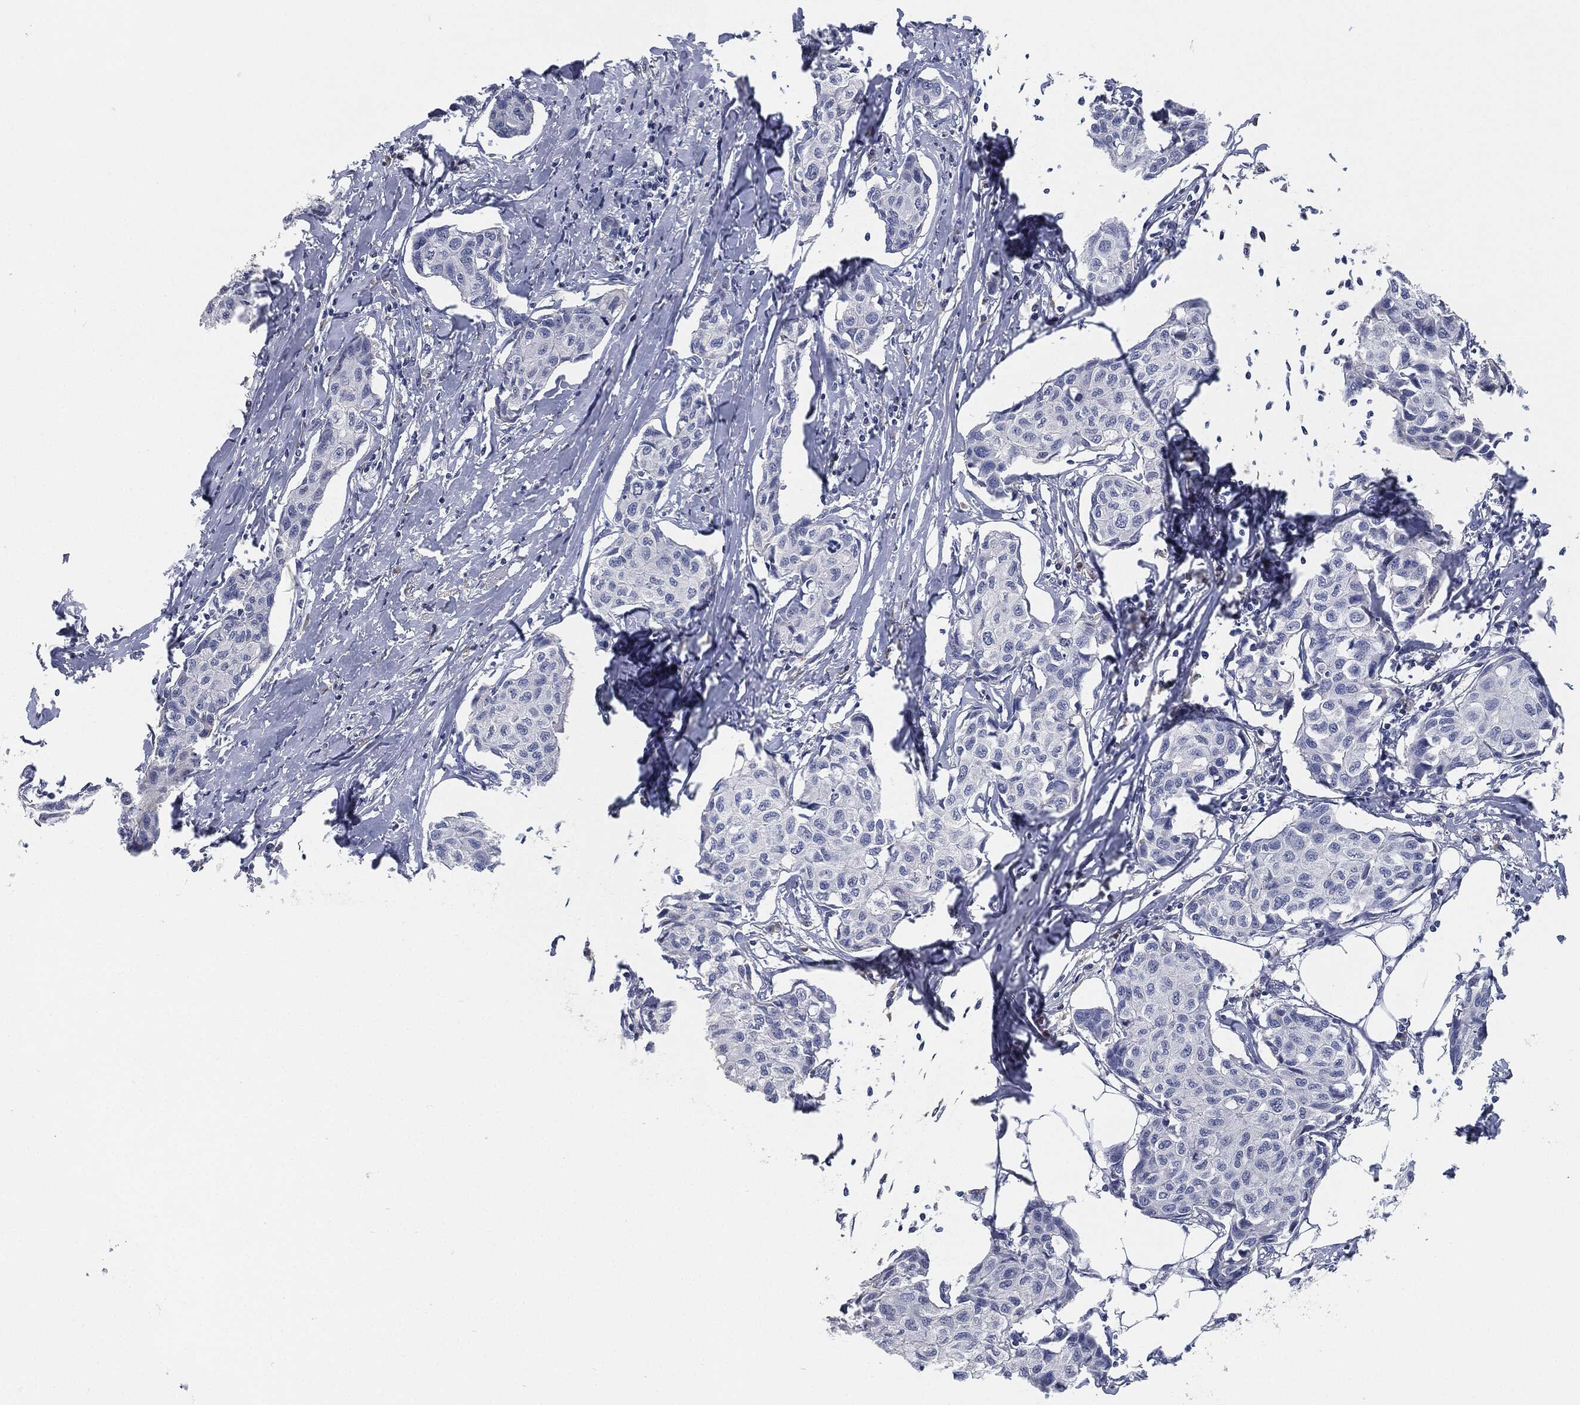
{"staining": {"intensity": "negative", "quantity": "none", "location": "none"}, "tissue": "breast cancer", "cell_type": "Tumor cells", "image_type": "cancer", "snomed": [{"axis": "morphology", "description": "Duct carcinoma"}, {"axis": "topography", "description": "Breast"}], "caption": "Protein analysis of infiltrating ductal carcinoma (breast) reveals no significant expression in tumor cells.", "gene": "SIGLEC7", "patient": {"sex": "female", "age": 80}}